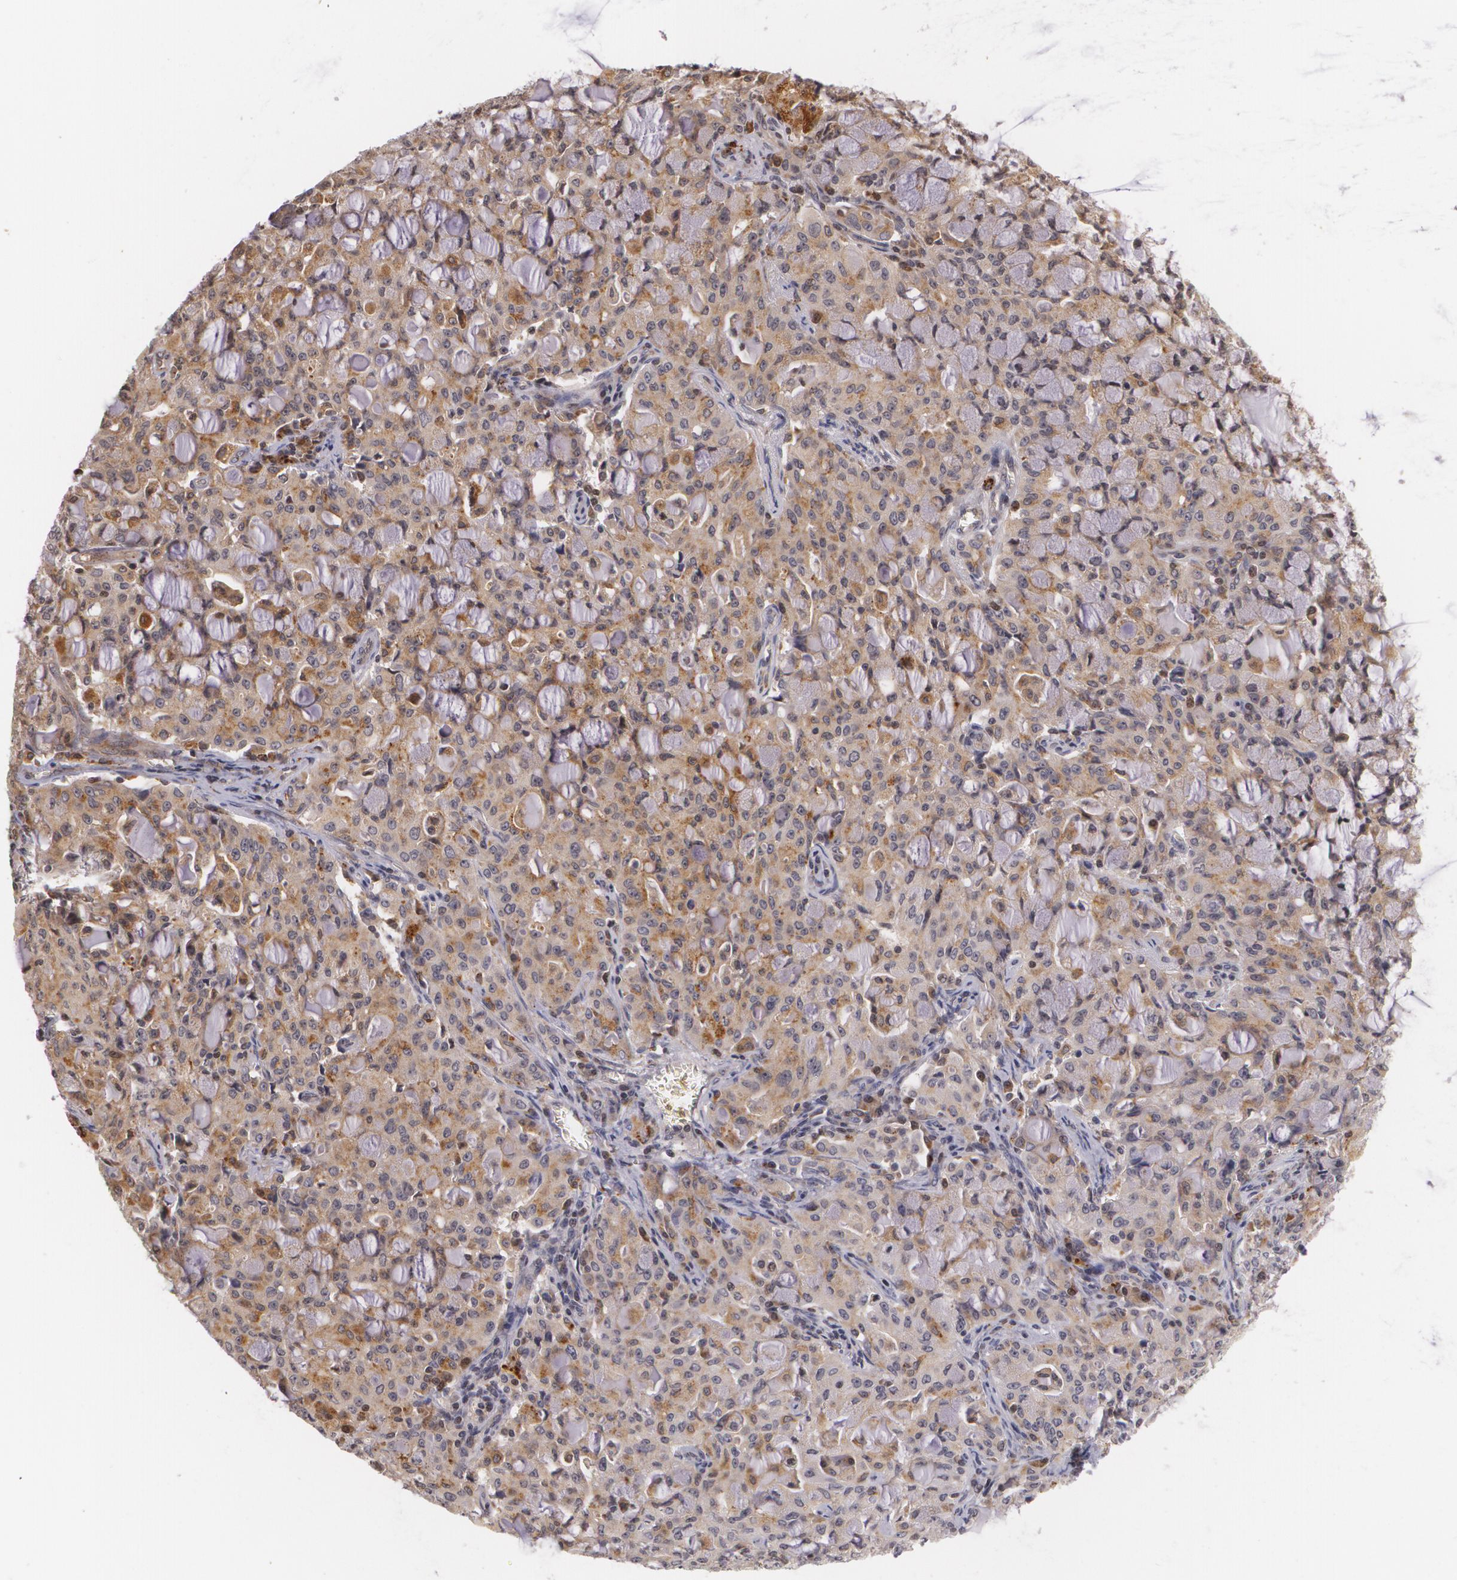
{"staining": {"intensity": "moderate", "quantity": ">75%", "location": "cytoplasmic/membranous"}, "tissue": "lung cancer", "cell_type": "Tumor cells", "image_type": "cancer", "snomed": [{"axis": "morphology", "description": "Adenocarcinoma, NOS"}, {"axis": "topography", "description": "Lung"}], "caption": "Tumor cells demonstrate medium levels of moderate cytoplasmic/membranous staining in about >75% of cells in human adenocarcinoma (lung).", "gene": "VAV3", "patient": {"sex": "female", "age": 44}}